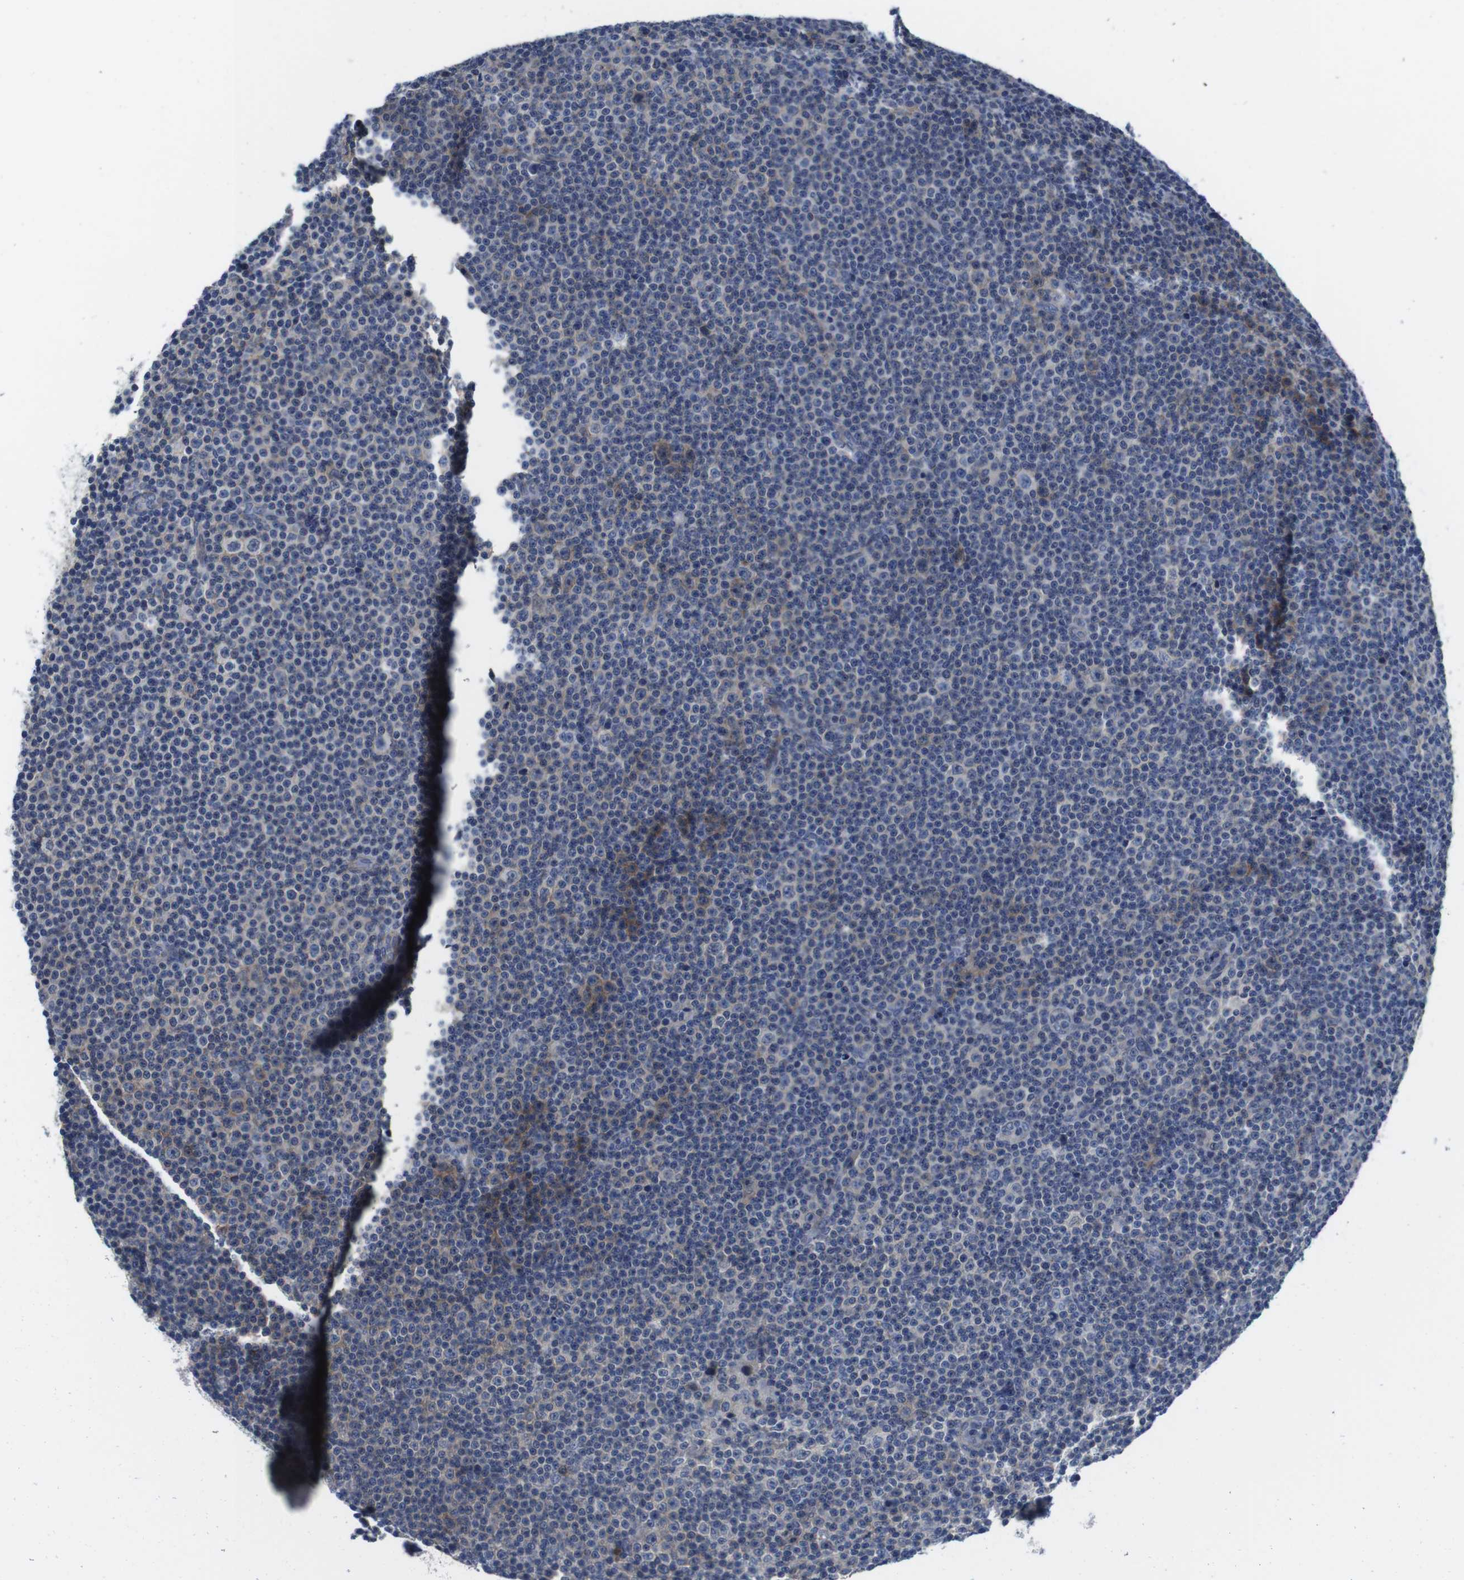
{"staining": {"intensity": "moderate", "quantity": "<25%", "location": "cytoplasmic/membranous"}, "tissue": "lymphoma", "cell_type": "Tumor cells", "image_type": "cancer", "snomed": [{"axis": "morphology", "description": "Malignant lymphoma, non-Hodgkin's type, Low grade"}, {"axis": "topography", "description": "Lymph node"}], "caption": "Lymphoma stained with a protein marker displays moderate staining in tumor cells.", "gene": "SCRIB", "patient": {"sex": "female", "age": 67}}